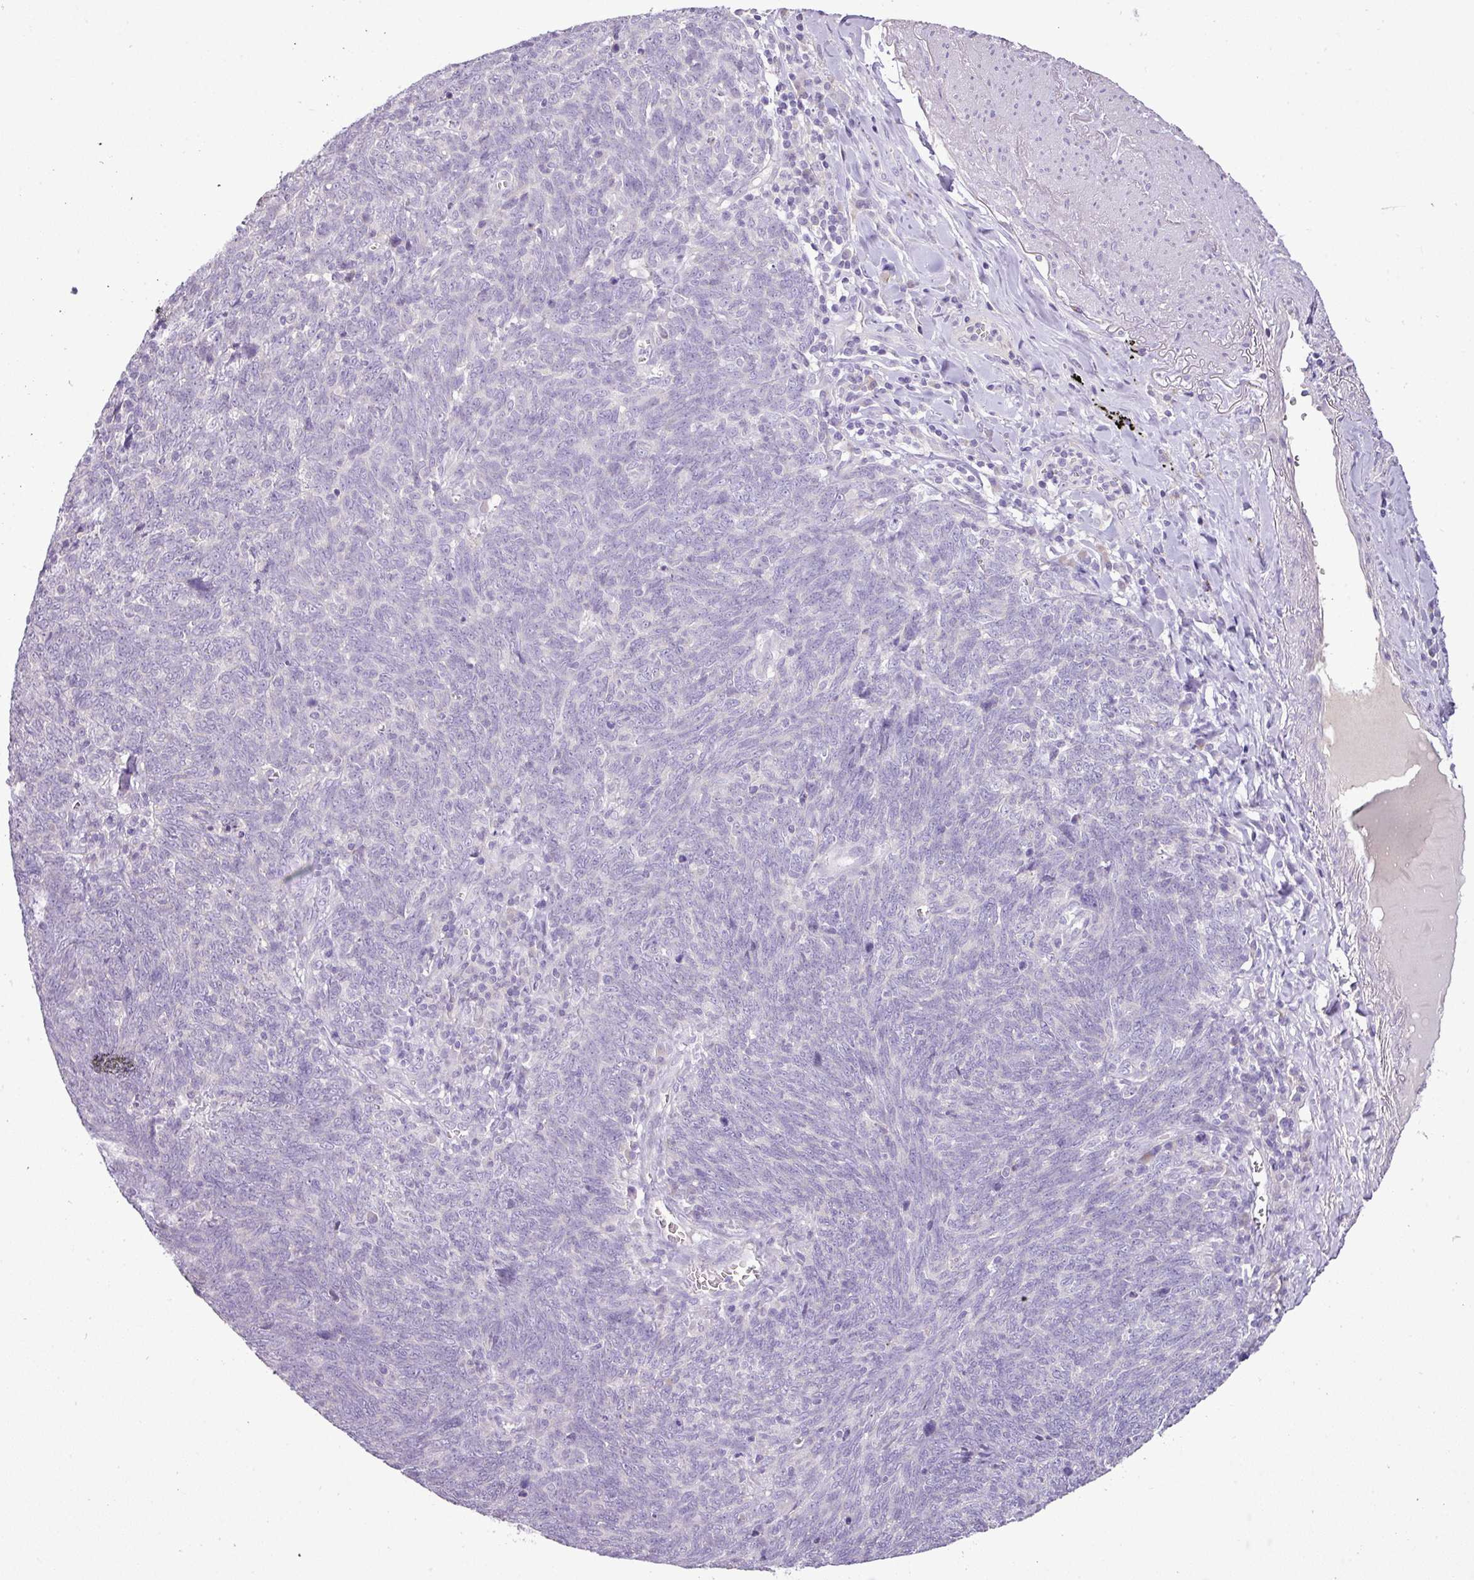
{"staining": {"intensity": "negative", "quantity": "none", "location": "none"}, "tissue": "lung cancer", "cell_type": "Tumor cells", "image_type": "cancer", "snomed": [{"axis": "morphology", "description": "Squamous cell carcinoma, NOS"}, {"axis": "topography", "description": "Lung"}], "caption": "This micrograph is of lung squamous cell carcinoma stained with immunohistochemistry (IHC) to label a protein in brown with the nuclei are counter-stained blue. There is no staining in tumor cells. Brightfield microscopy of immunohistochemistry stained with DAB (3,3'-diaminobenzidine) (brown) and hematoxylin (blue), captured at high magnification.", "gene": "BRINP2", "patient": {"sex": "female", "age": 72}}